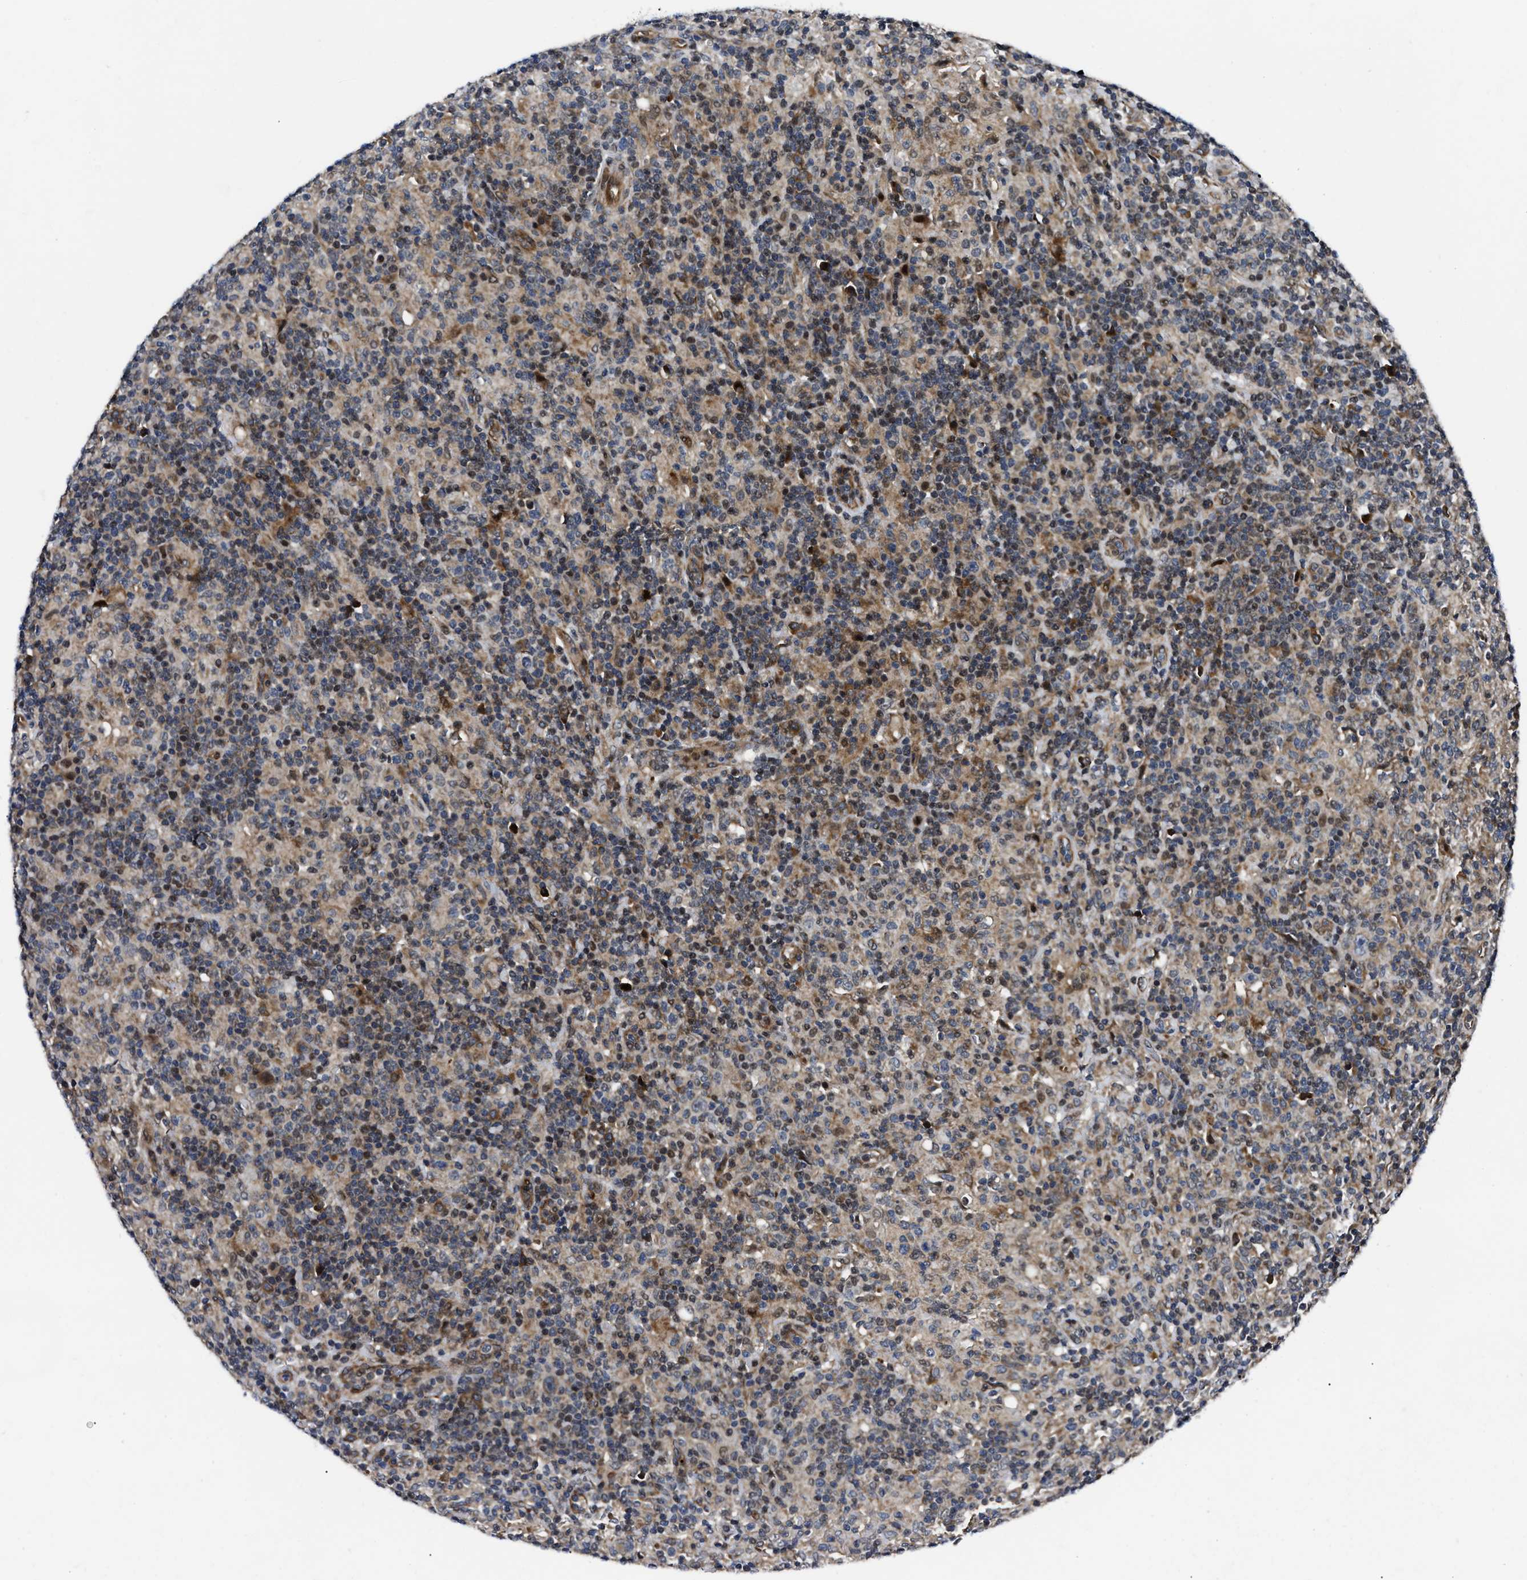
{"staining": {"intensity": "moderate", "quantity": "<25%", "location": "cytoplasmic/membranous"}, "tissue": "lymphoma", "cell_type": "Tumor cells", "image_type": "cancer", "snomed": [{"axis": "morphology", "description": "Hodgkin's disease, NOS"}, {"axis": "topography", "description": "Lymph node"}], "caption": "Immunohistochemistry (IHC) of Hodgkin's disease shows low levels of moderate cytoplasmic/membranous positivity in approximately <25% of tumor cells.", "gene": "PPWD1", "patient": {"sex": "male", "age": 70}}